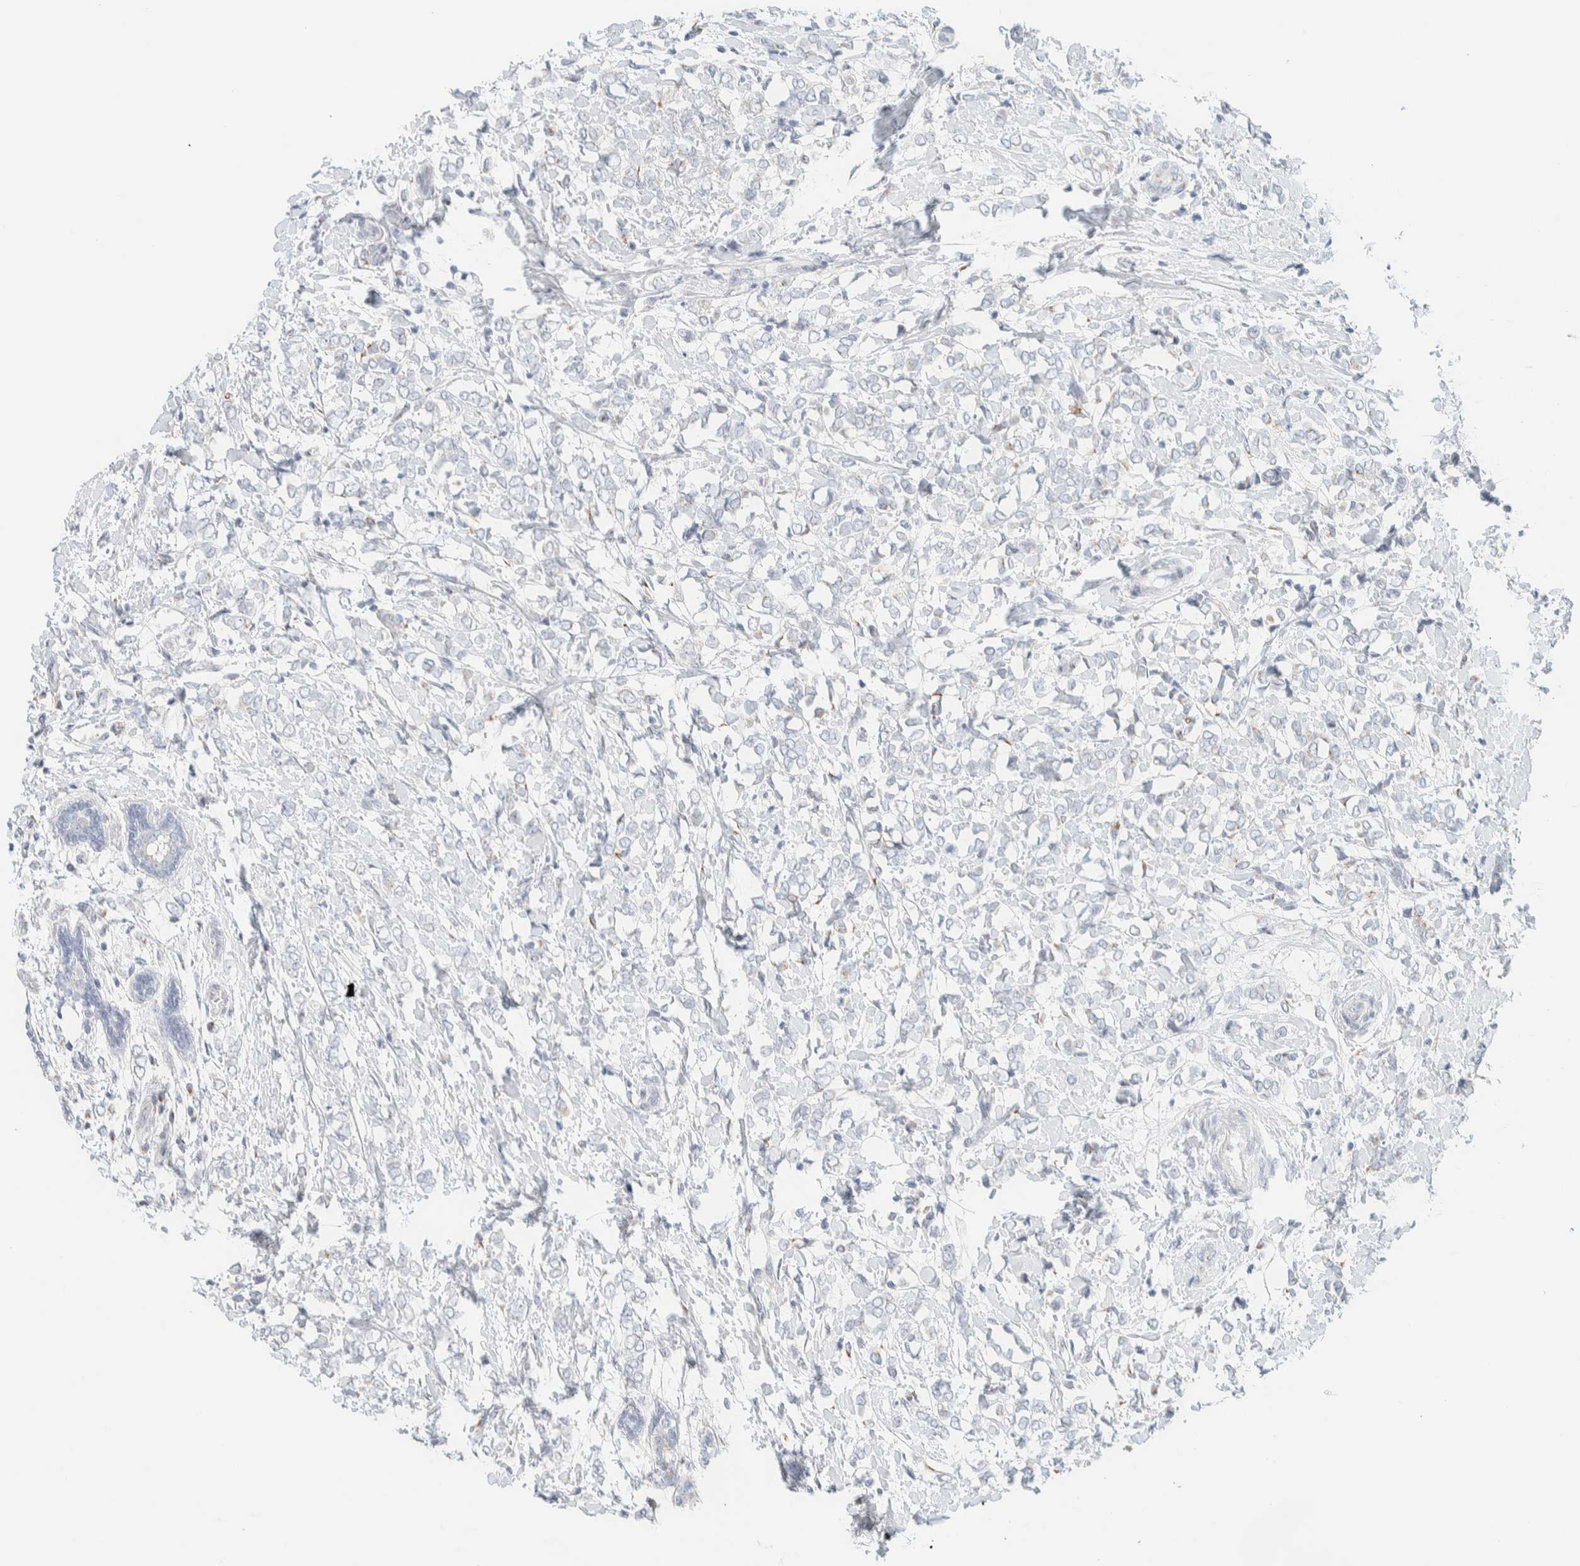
{"staining": {"intensity": "negative", "quantity": "none", "location": "none"}, "tissue": "breast cancer", "cell_type": "Tumor cells", "image_type": "cancer", "snomed": [{"axis": "morphology", "description": "Normal tissue, NOS"}, {"axis": "morphology", "description": "Lobular carcinoma"}, {"axis": "topography", "description": "Breast"}], "caption": "Immunohistochemistry (IHC) micrograph of neoplastic tissue: human breast lobular carcinoma stained with DAB (3,3'-diaminobenzidine) exhibits no significant protein staining in tumor cells. (Brightfield microscopy of DAB (3,3'-diaminobenzidine) immunohistochemistry at high magnification).", "gene": "SPNS3", "patient": {"sex": "female", "age": 47}}